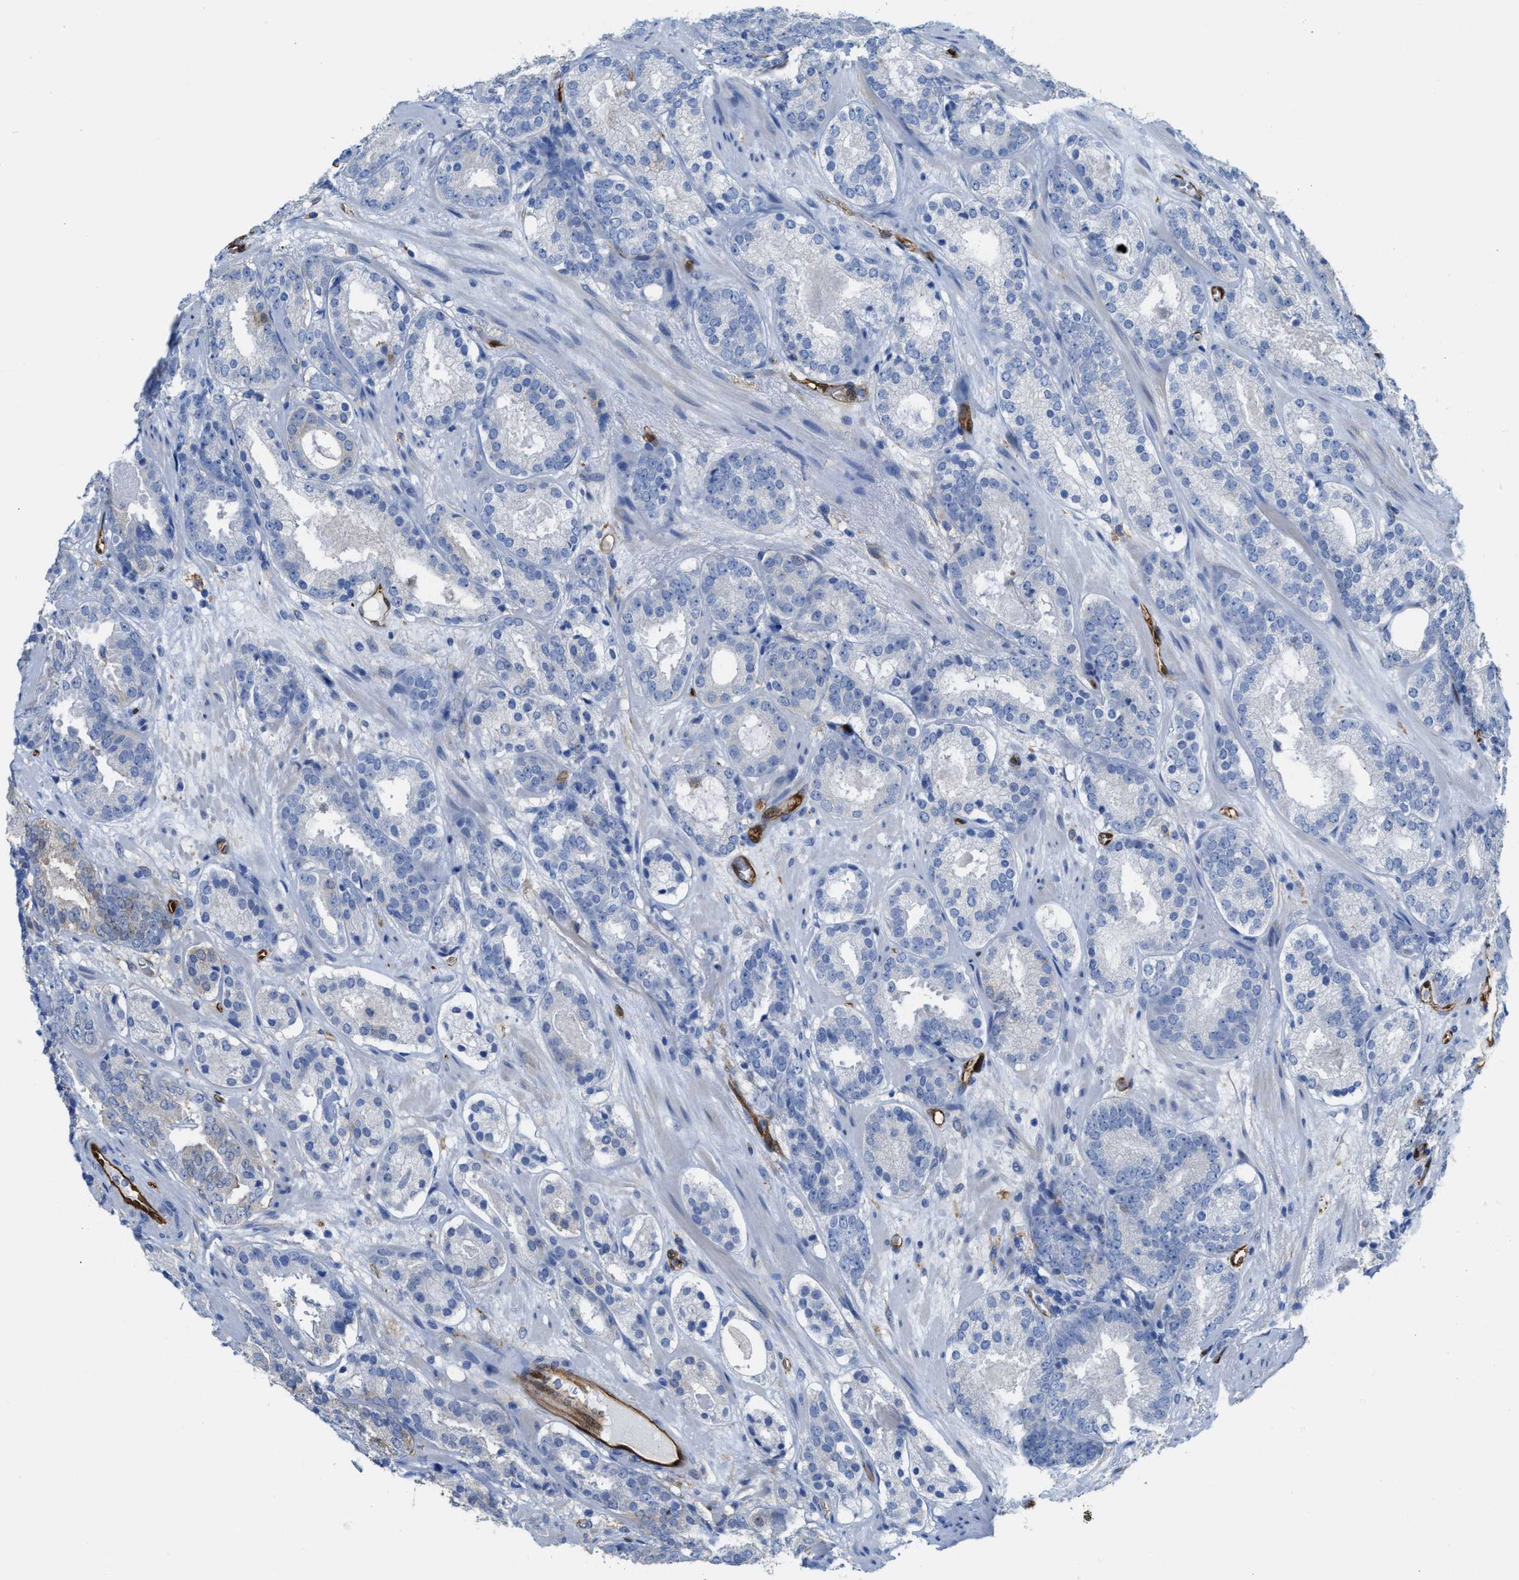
{"staining": {"intensity": "weak", "quantity": "<25%", "location": "cytoplasmic/membranous"}, "tissue": "prostate cancer", "cell_type": "Tumor cells", "image_type": "cancer", "snomed": [{"axis": "morphology", "description": "Adenocarcinoma, Low grade"}, {"axis": "topography", "description": "Prostate"}], "caption": "Photomicrograph shows no significant protein positivity in tumor cells of low-grade adenocarcinoma (prostate).", "gene": "ASS1", "patient": {"sex": "male", "age": 69}}